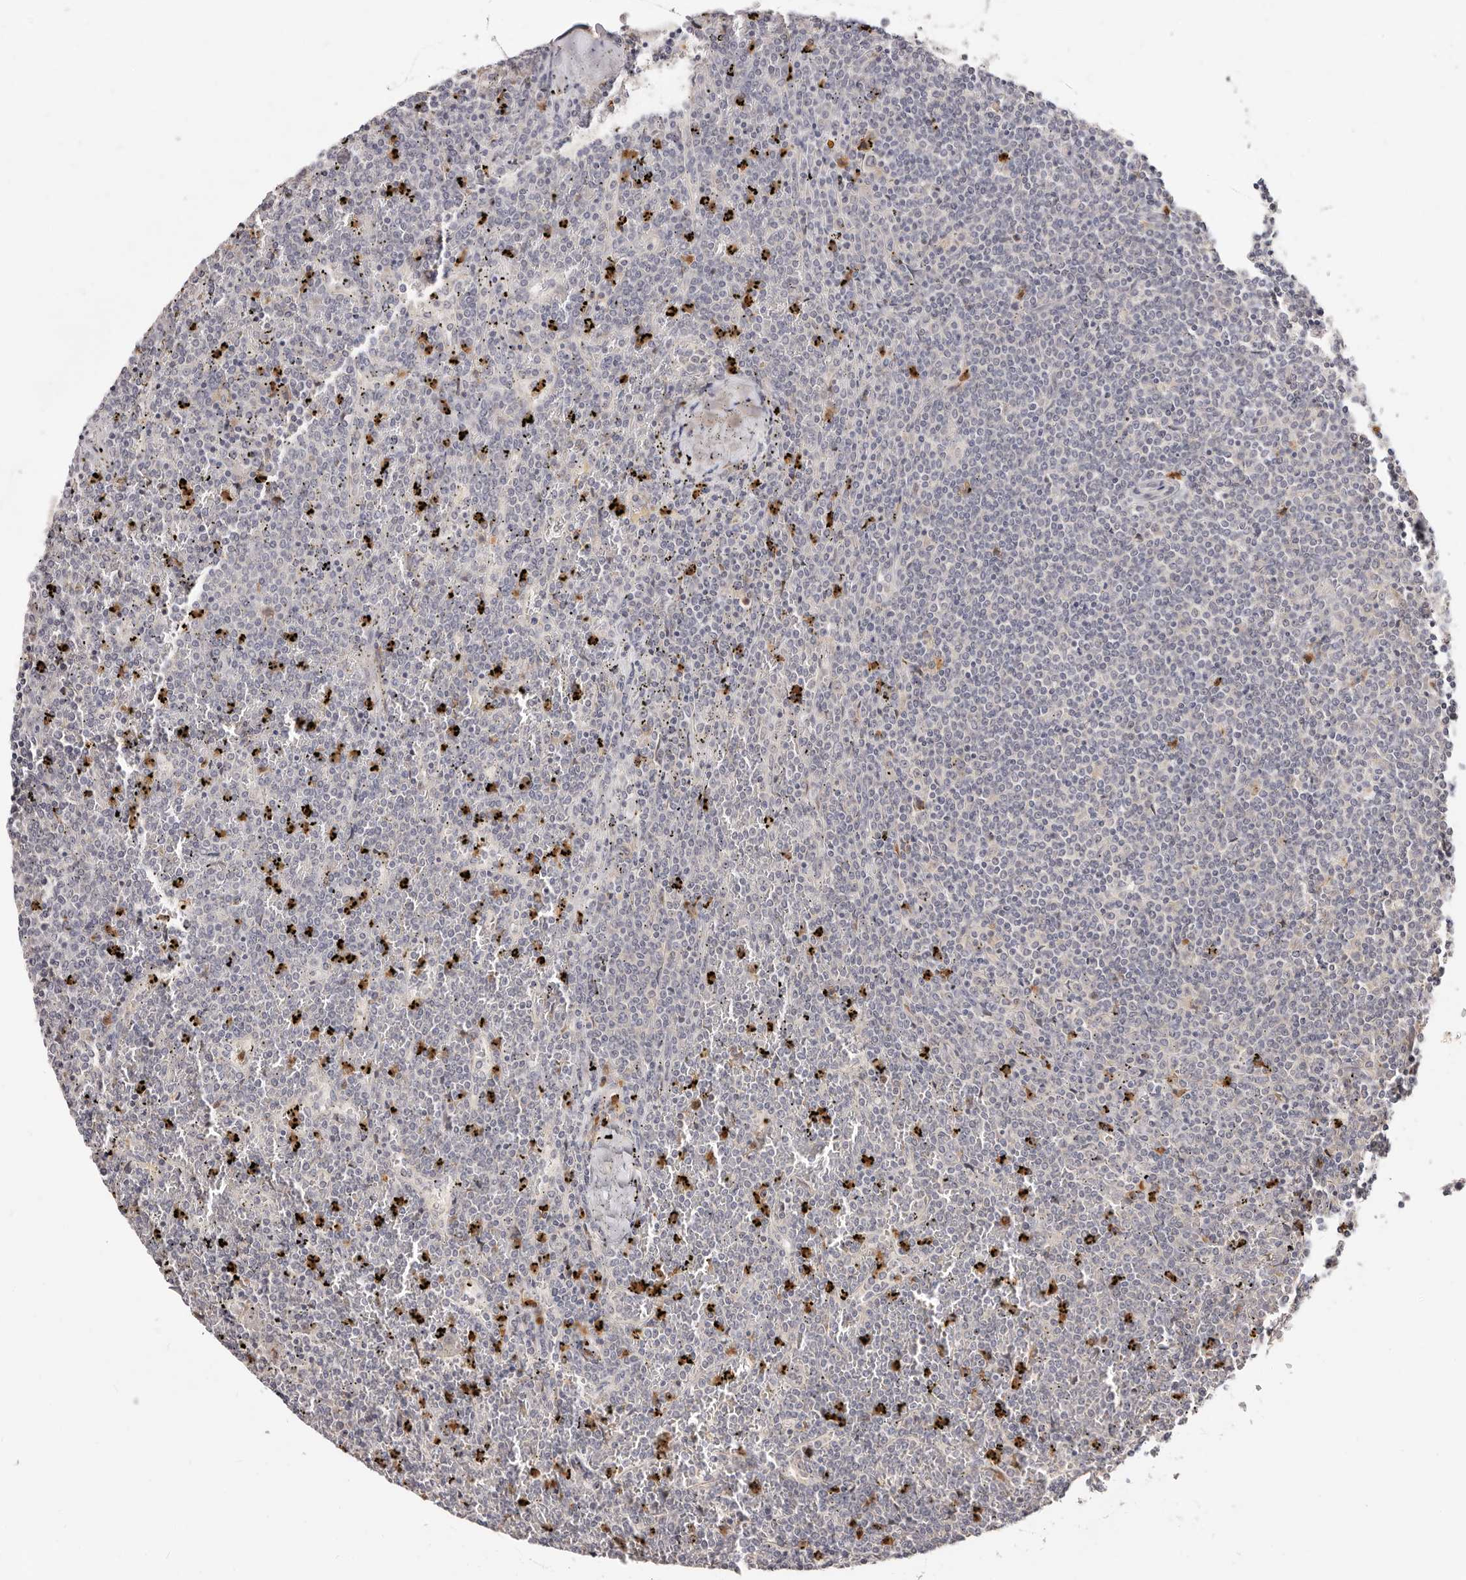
{"staining": {"intensity": "negative", "quantity": "none", "location": "none"}, "tissue": "lymphoma", "cell_type": "Tumor cells", "image_type": "cancer", "snomed": [{"axis": "morphology", "description": "Malignant lymphoma, non-Hodgkin's type, Low grade"}, {"axis": "topography", "description": "Spleen"}], "caption": "The photomicrograph demonstrates no significant expression in tumor cells of lymphoma. The staining was performed using DAB to visualize the protein expression in brown, while the nuclei were stained in blue with hematoxylin (Magnification: 20x).", "gene": "BCL2L15", "patient": {"sex": "female", "age": 19}}